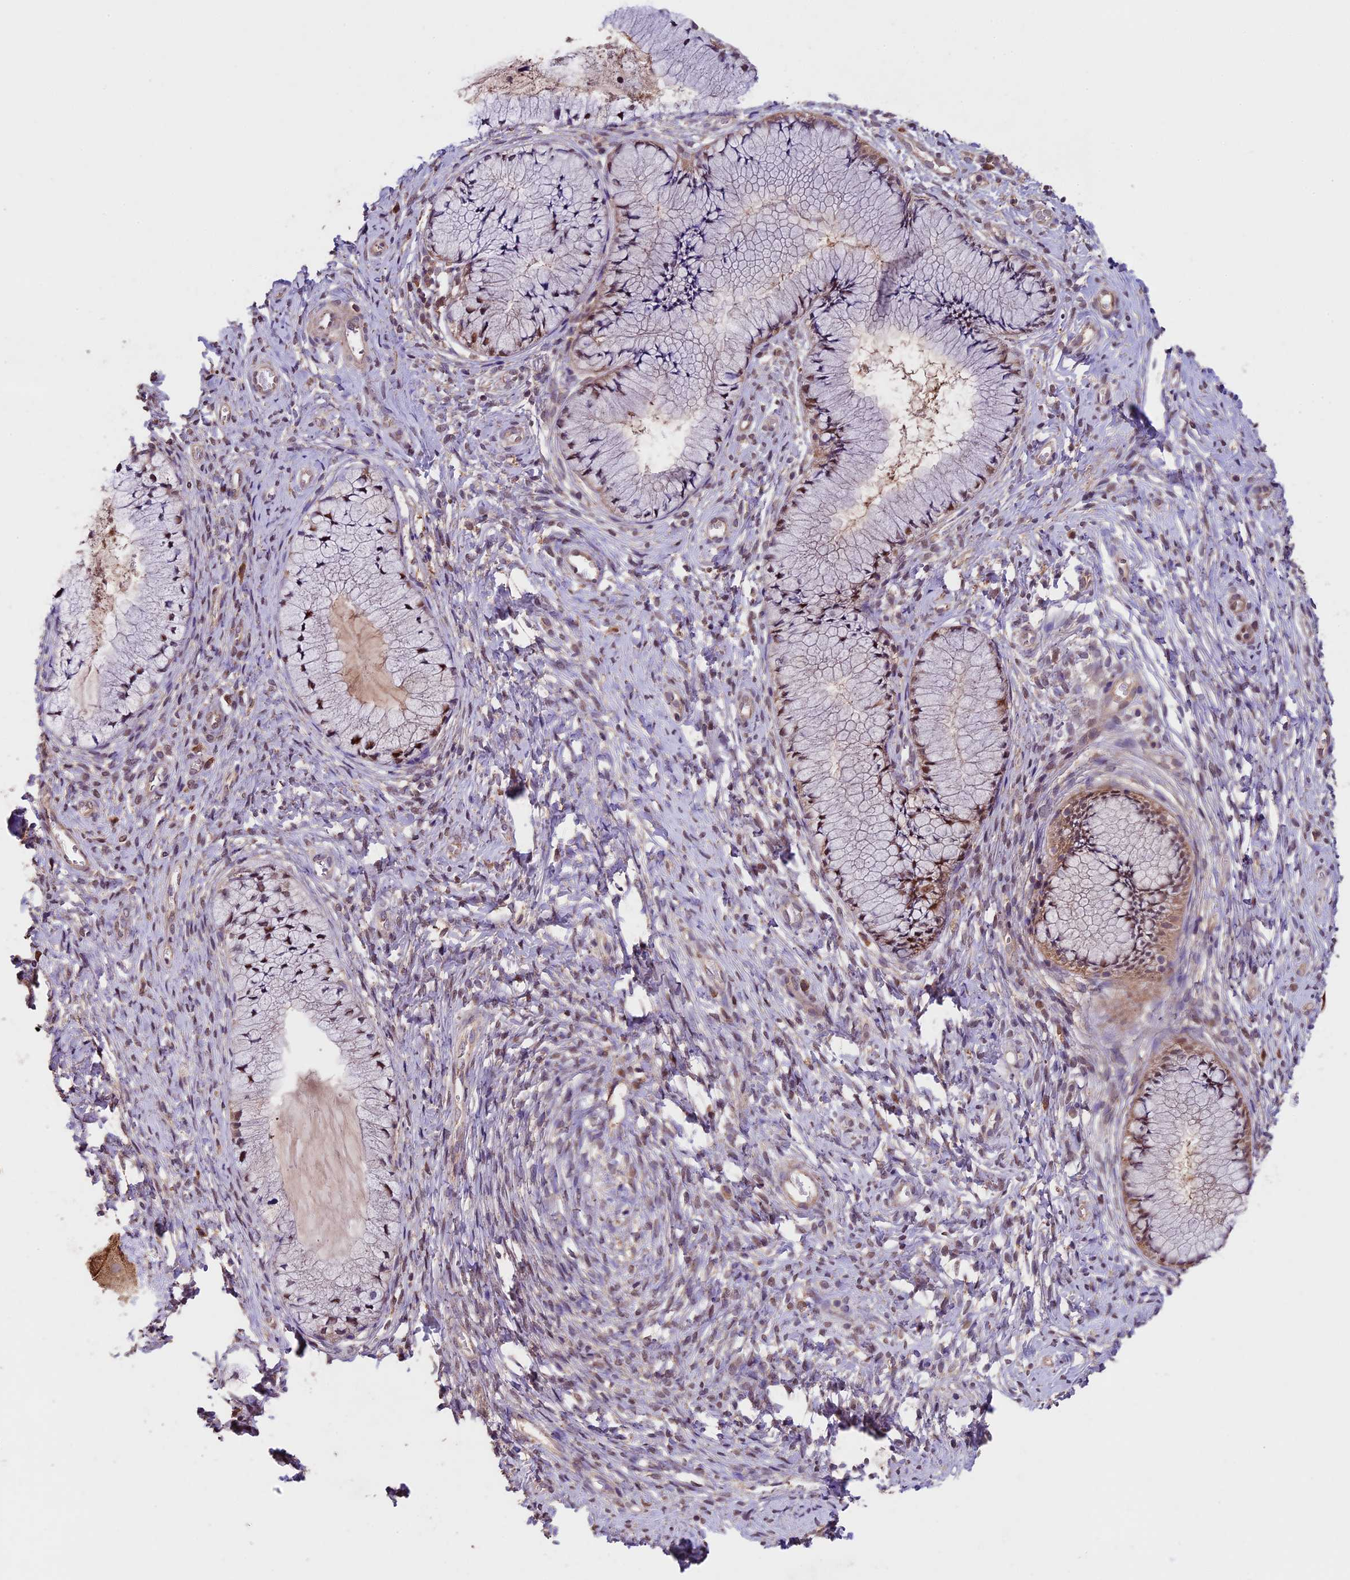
{"staining": {"intensity": "weak", "quantity": "25%-75%", "location": "cytoplasmic/membranous,nuclear"}, "tissue": "cervix", "cell_type": "Glandular cells", "image_type": "normal", "snomed": [{"axis": "morphology", "description": "Normal tissue, NOS"}, {"axis": "topography", "description": "Cervix"}], "caption": "Protein staining by IHC shows weak cytoplasmic/membranous,nuclear positivity in about 25%-75% of glandular cells in benign cervix. The staining was performed using DAB to visualize the protein expression in brown, while the nuclei were stained in blue with hematoxylin (Magnification: 20x).", "gene": "SBNO2", "patient": {"sex": "female", "age": 42}}